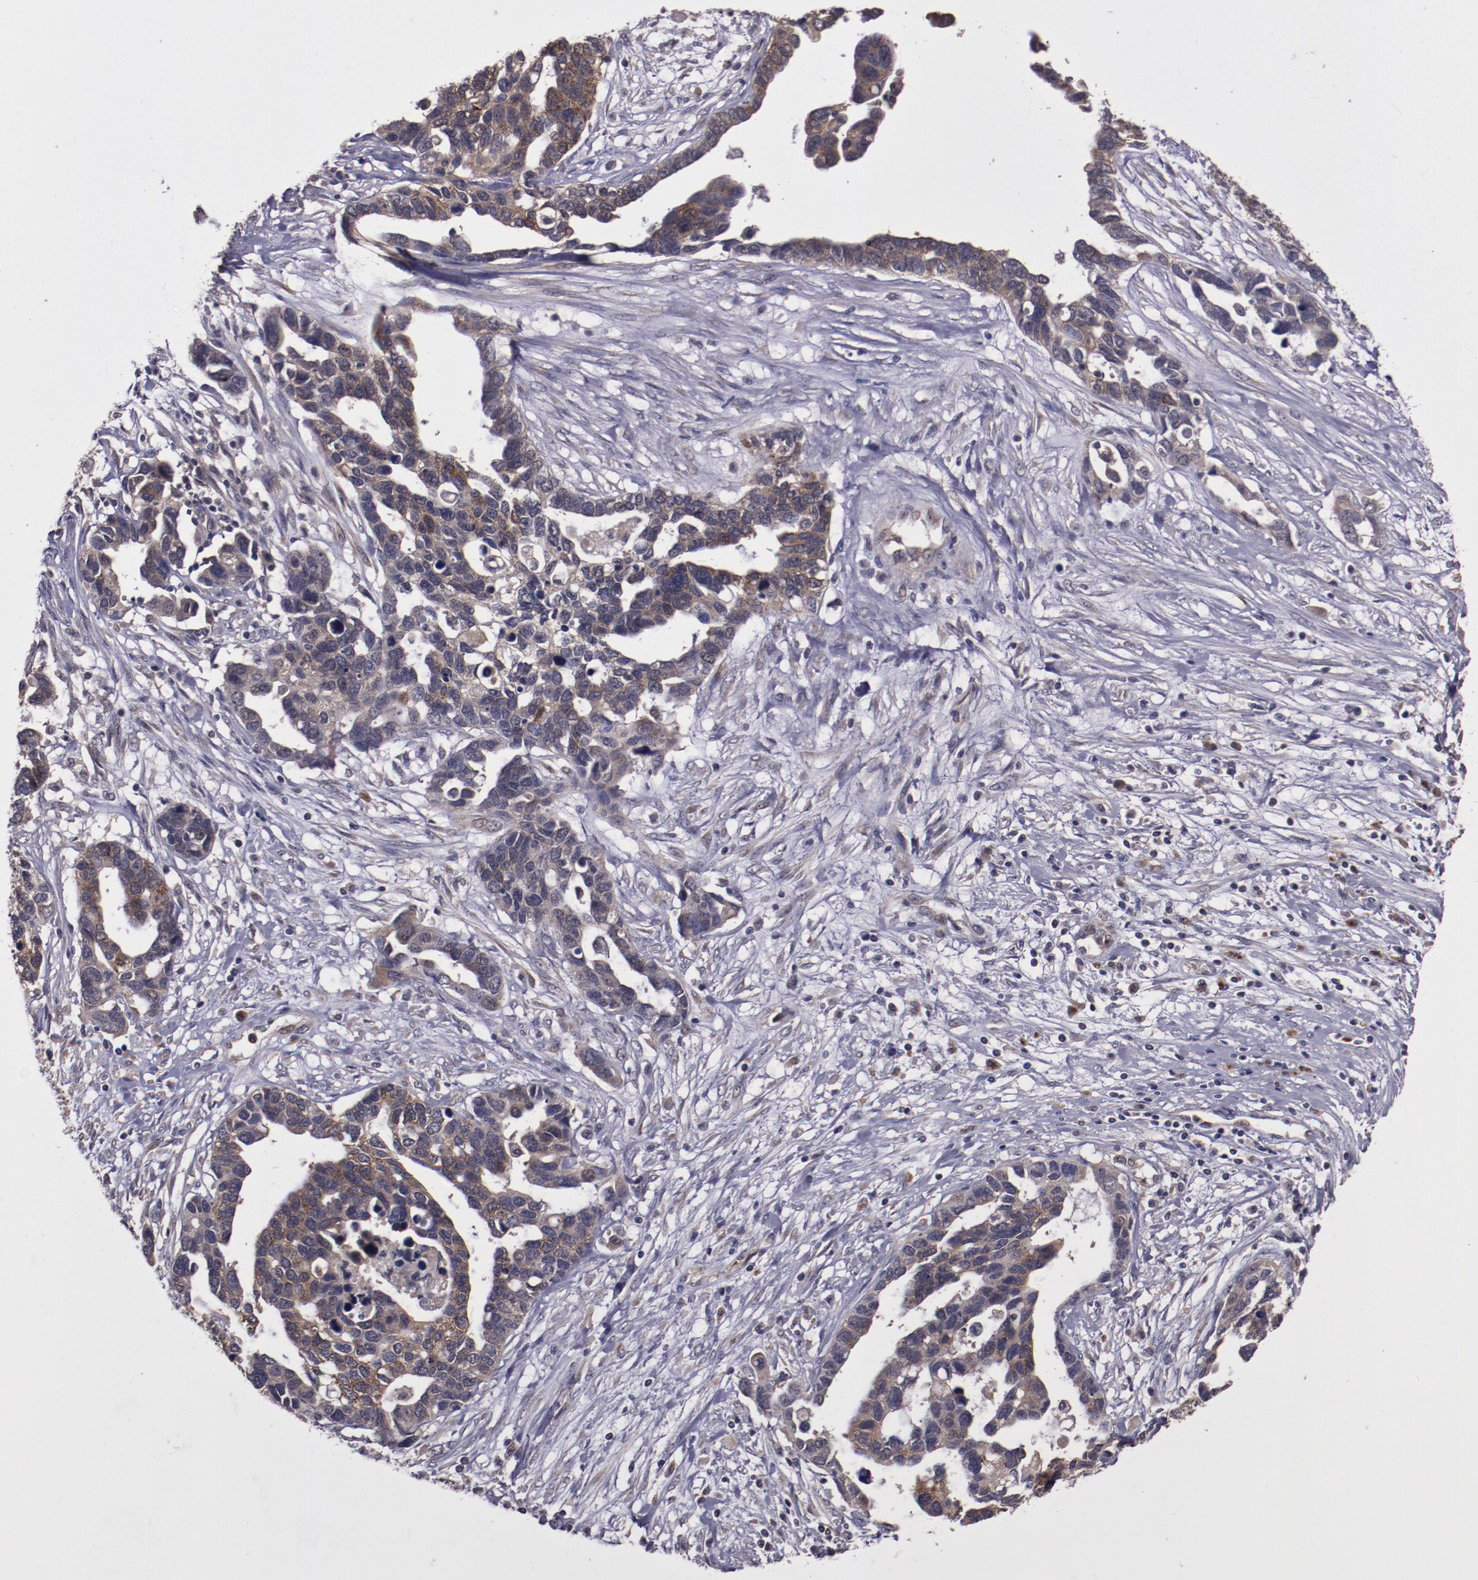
{"staining": {"intensity": "weak", "quantity": ">75%", "location": "cytoplasmic/membranous,nuclear"}, "tissue": "ovarian cancer", "cell_type": "Tumor cells", "image_type": "cancer", "snomed": [{"axis": "morphology", "description": "Cystadenocarcinoma, serous, NOS"}, {"axis": "topography", "description": "Ovary"}], "caption": "Protein analysis of ovarian cancer tissue displays weak cytoplasmic/membranous and nuclear expression in about >75% of tumor cells.", "gene": "FTSJ1", "patient": {"sex": "female", "age": 54}}